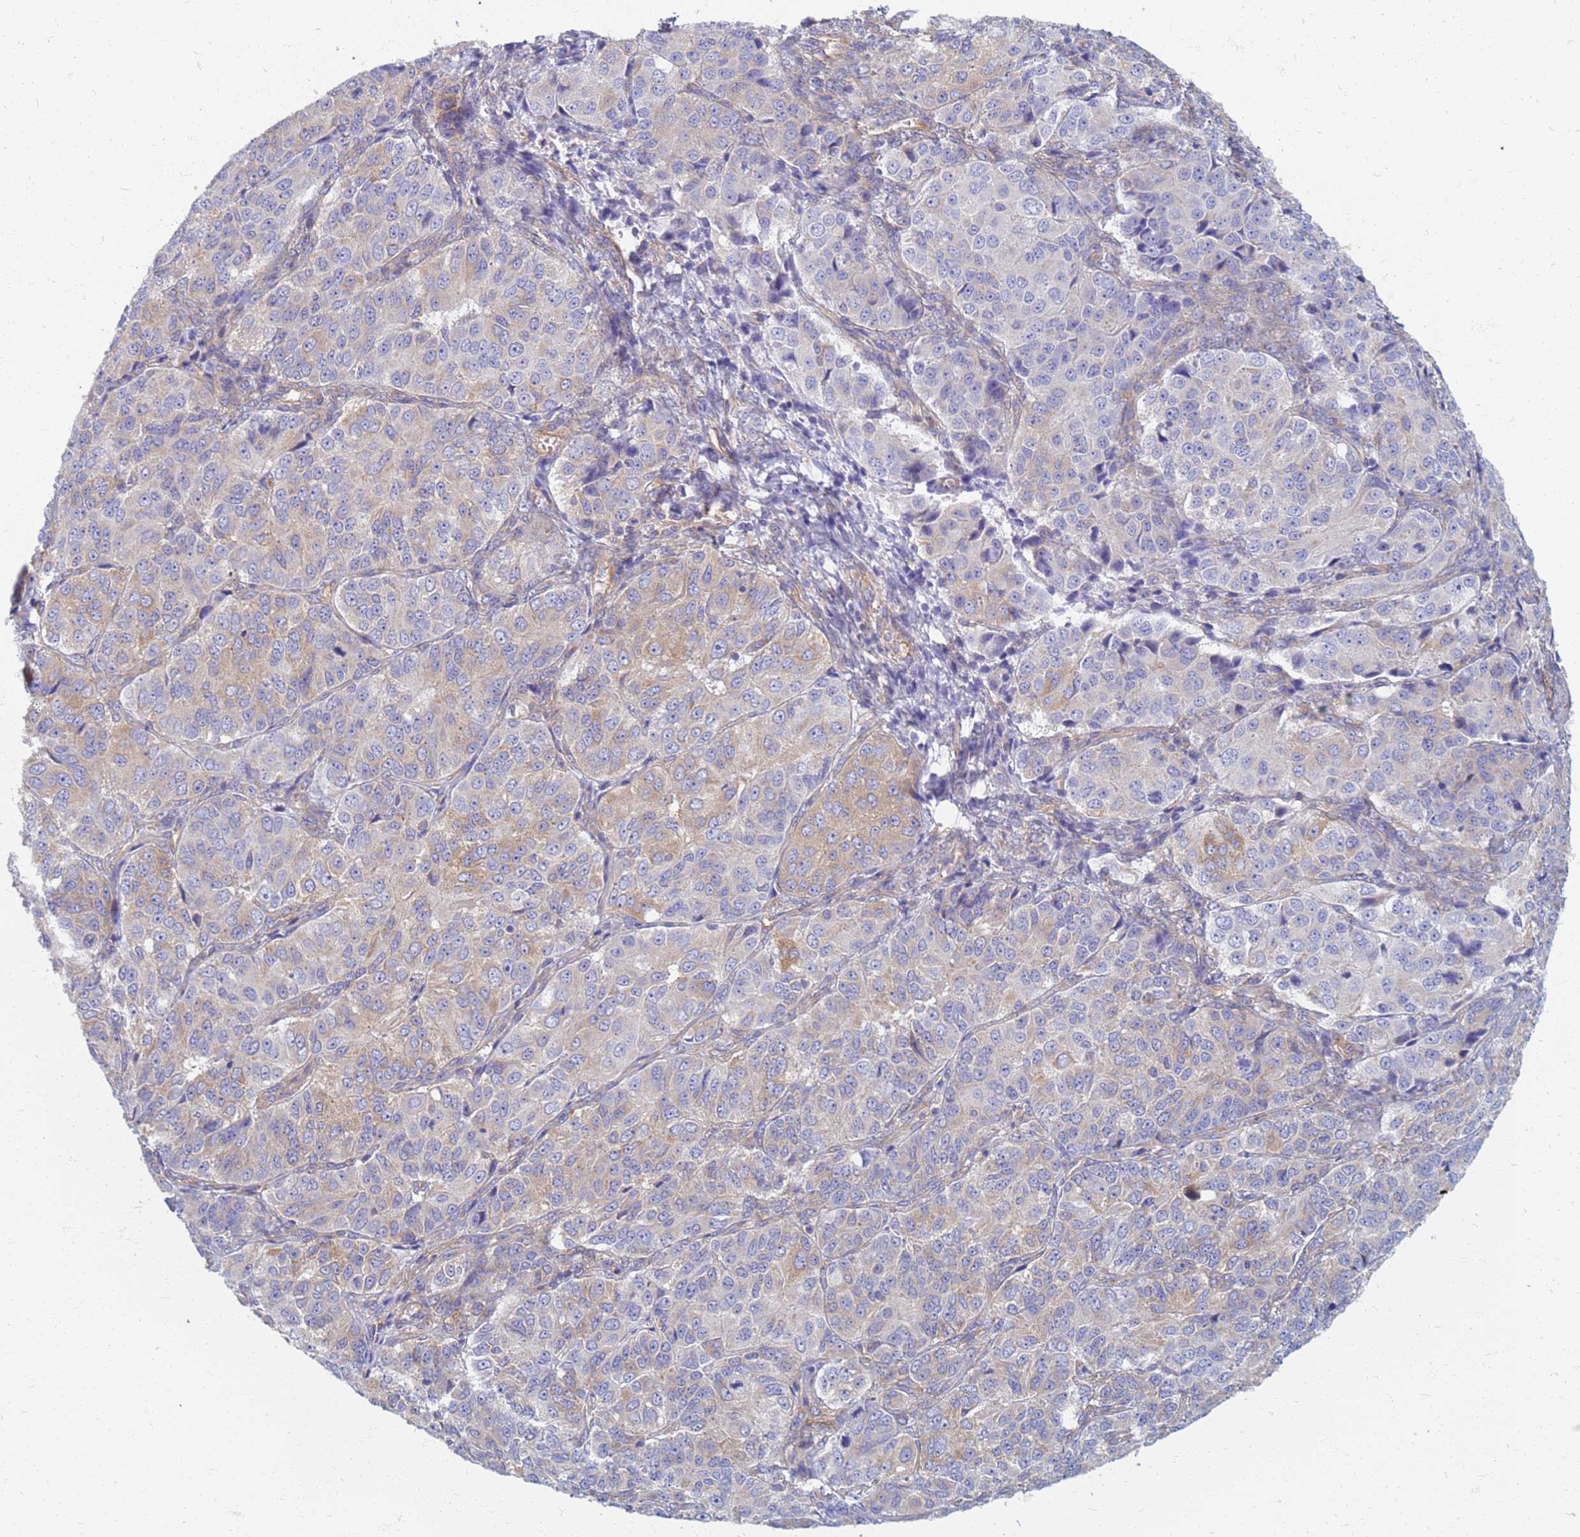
{"staining": {"intensity": "weak", "quantity": "25%-75%", "location": "cytoplasmic/membranous"}, "tissue": "ovarian cancer", "cell_type": "Tumor cells", "image_type": "cancer", "snomed": [{"axis": "morphology", "description": "Carcinoma, endometroid"}, {"axis": "topography", "description": "Ovary"}], "caption": "Approximately 25%-75% of tumor cells in human endometroid carcinoma (ovarian) show weak cytoplasmic/membranous protein staining as visualized by brown immunohistochemical staining.", "gene": "EEA1", "patient": {"sex": "female", "age": 51}}